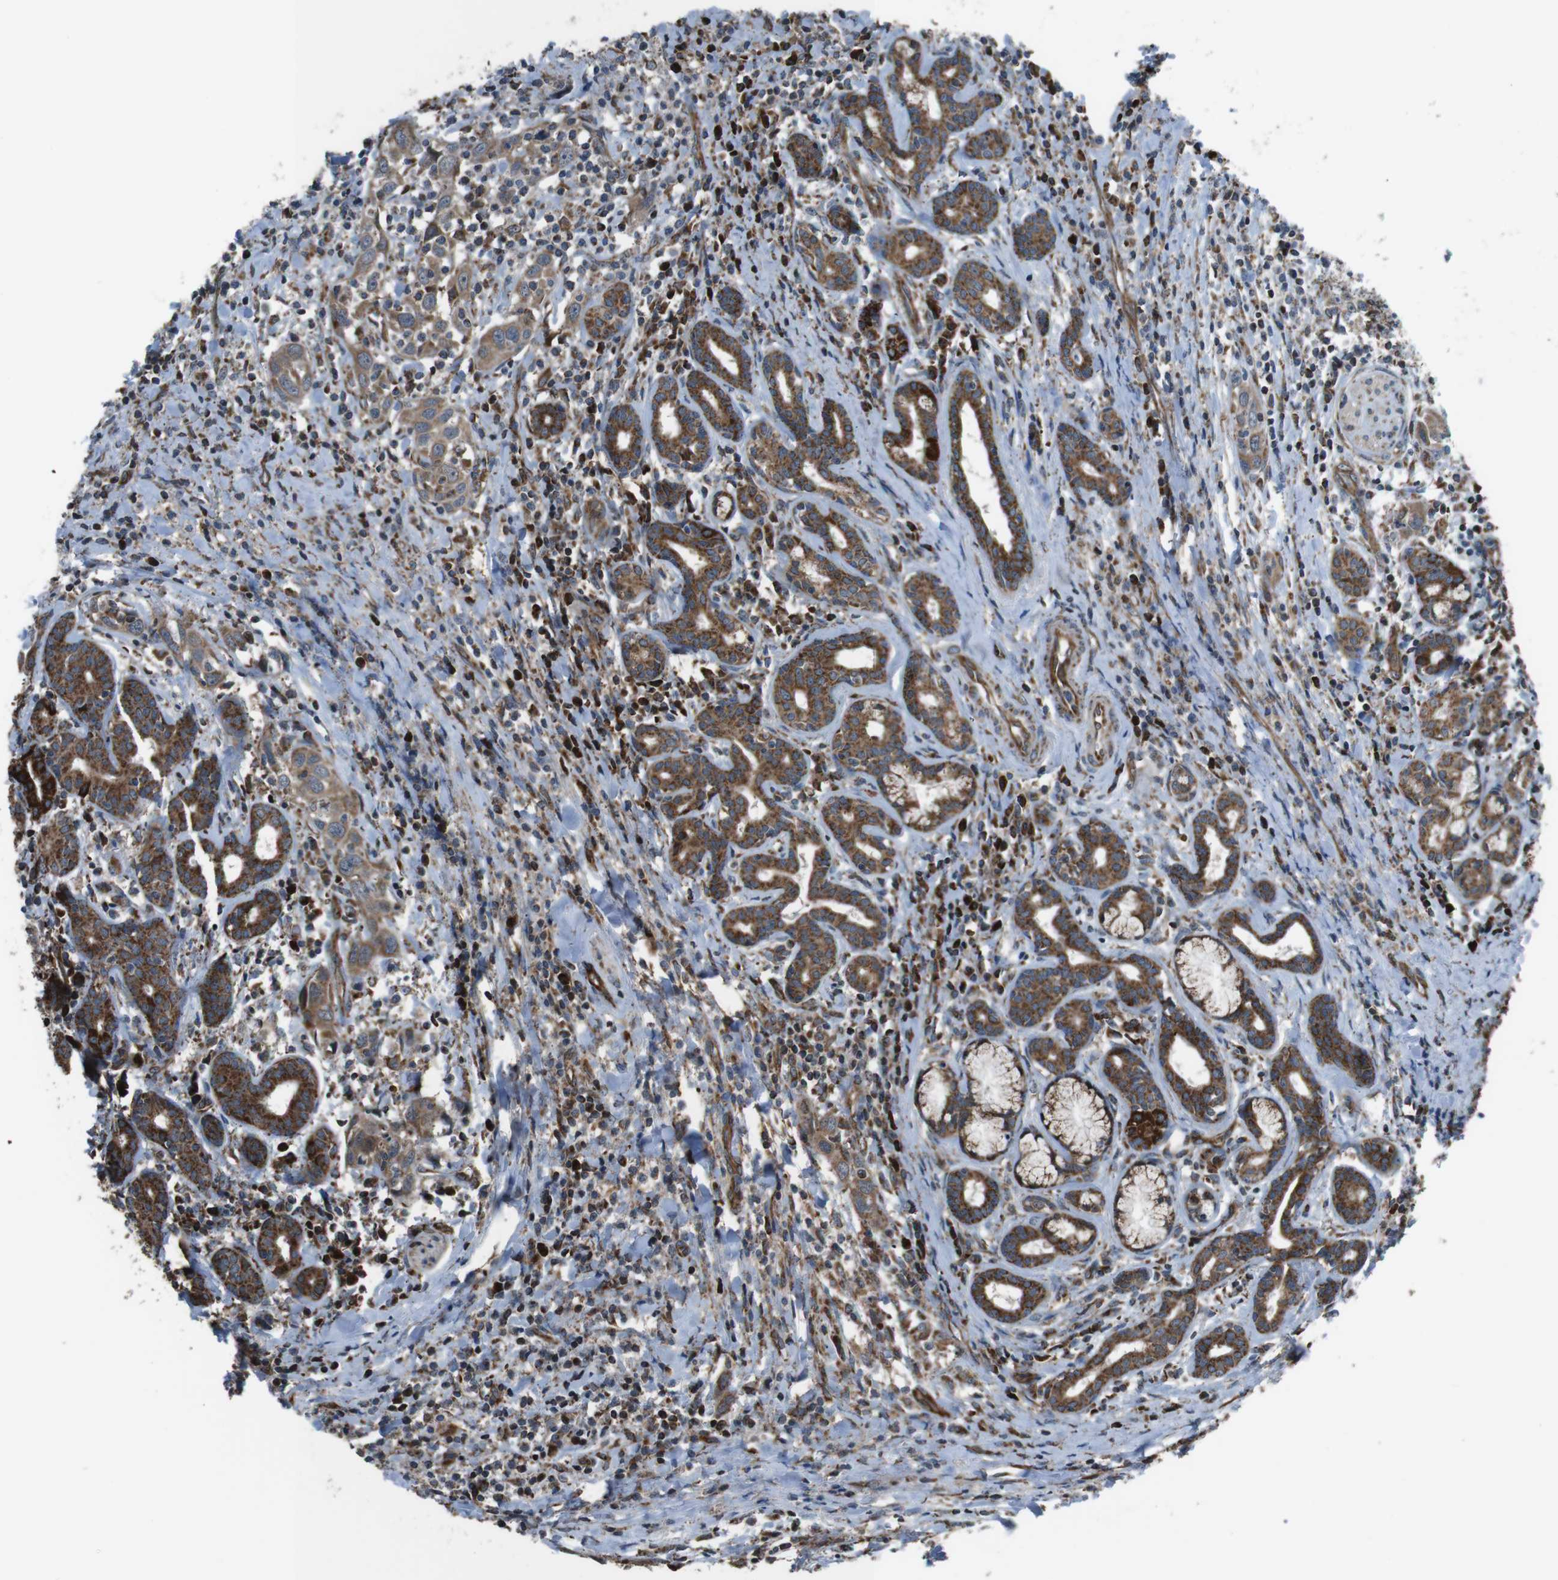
{"staining": {"intensity": "moderate", "quantity": ">75%", "location": "cytoplasmic/membranous"}, "tissue": "head and neck cancer", "cell_type": "Tumor cells", "image_type": "cancer", "snomed": [{"axis": "morphology", "description": "Squamous cell carcinoma, NOS"}, {"axis": "topography", "description": "Oral tissue"}, {"axis": "topography", "description": "Head-Neck"}], "caption": "A high-resolution histopathology image shows immunohistochemistry staining of head and neck squamous cell carcinoma, which exhibits moderate cytoplasmic/membranous positivity in approximately >75% of tumor cells. Nuclei are stained in blue.", "gene": "GIMAP8", "patient": {"sex": "female", "age": 50}}